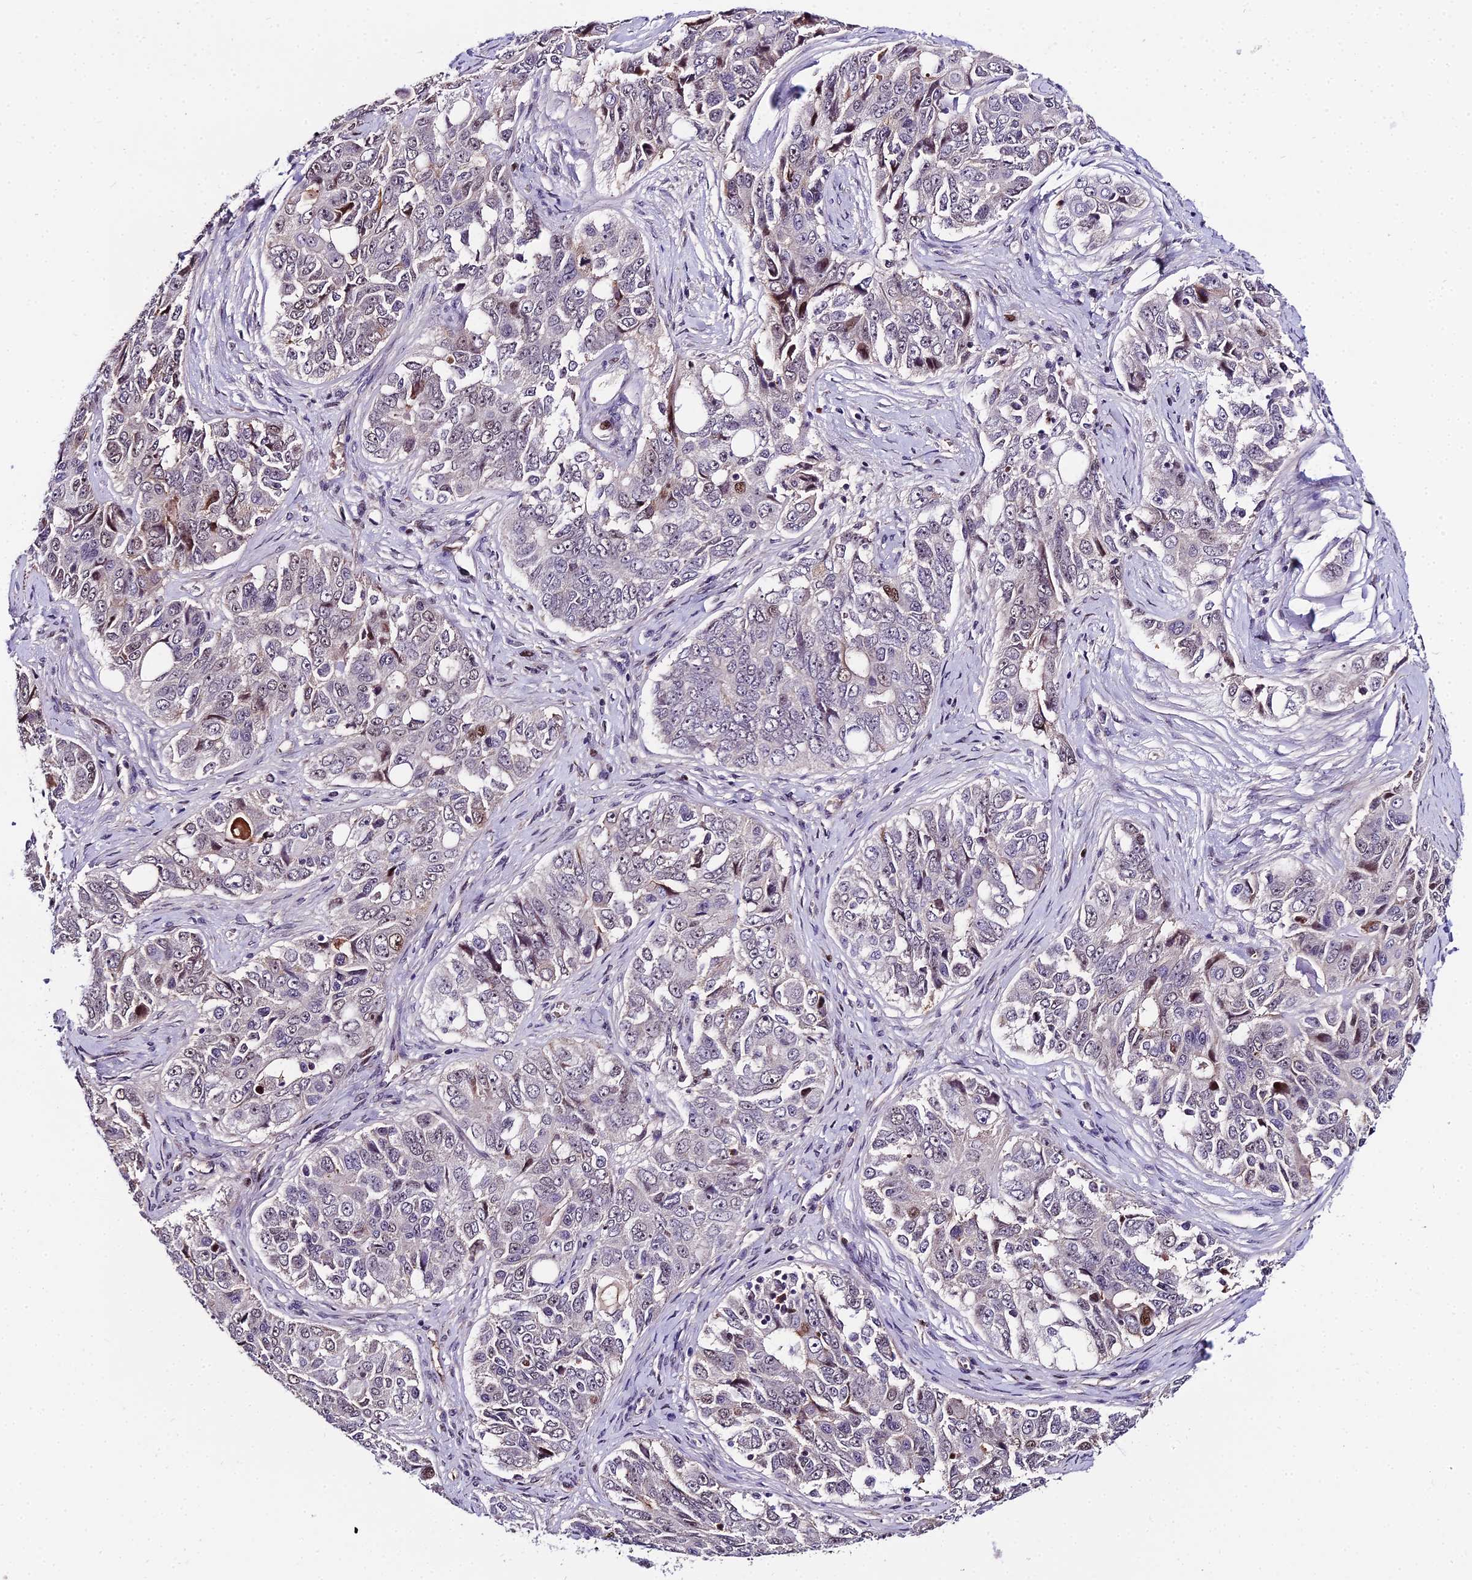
{"staining": {"intensity": "moderate", "quantity": "<25%", "location": "nuclear"}, "tissue": "ovarian cancer", "cell_type": "Tumor cells", "image_type": "cancer", "snomed": [{"axis": "morphology", "description": "Carcinoma, endometroid"}, {"axis": "topography", "description": "Ovary"}], "caption": "Tumor cells show low levels of moderate nuclear positivity in approximately <25% of cells in human ovarian endometroid carcinoma.", "gene": "TRIML2", "patient": {"sex": "female", "age": 51}}